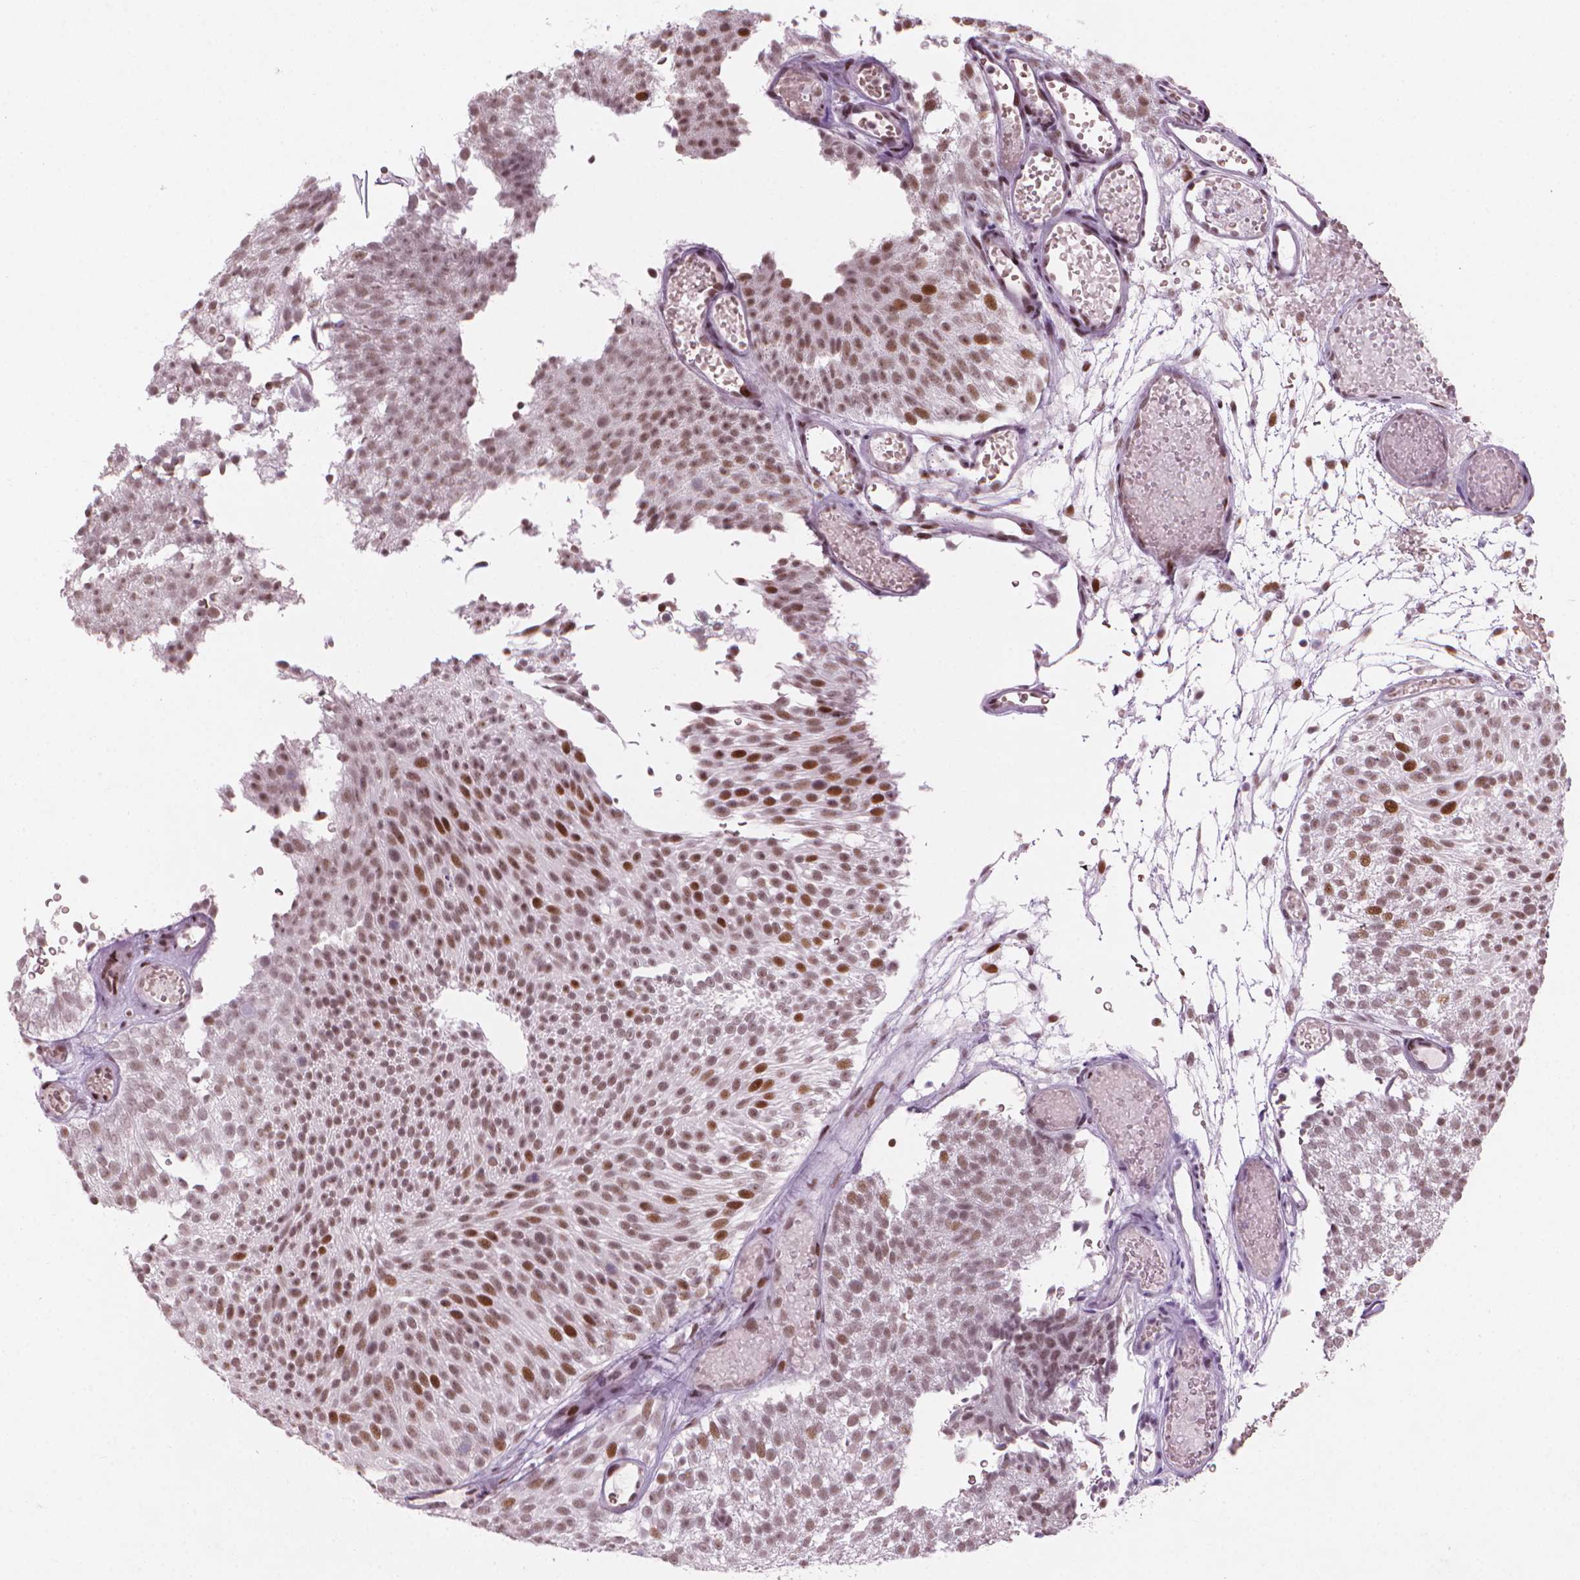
{"staining": {"intensity": "moderate", "quantity": ">75%", "location": "nuclear"}, "tissue": "urothelial cancer", "cell_type": "Tumor cells", "image_type": "cancer", "snomed": [{"axis": "morphology", "description": "Urothelial carcinoma, Low grade"}, {"axis": "topography", "description": "Urinary bladder"}], "caption": "Immunohistochemical staining of human urothelial cancer shows medium levels of moderate nuclear expression in about >75% of tumor cells.", "gene": "HES7", "patient": {"sex": "male", "age": 78}}